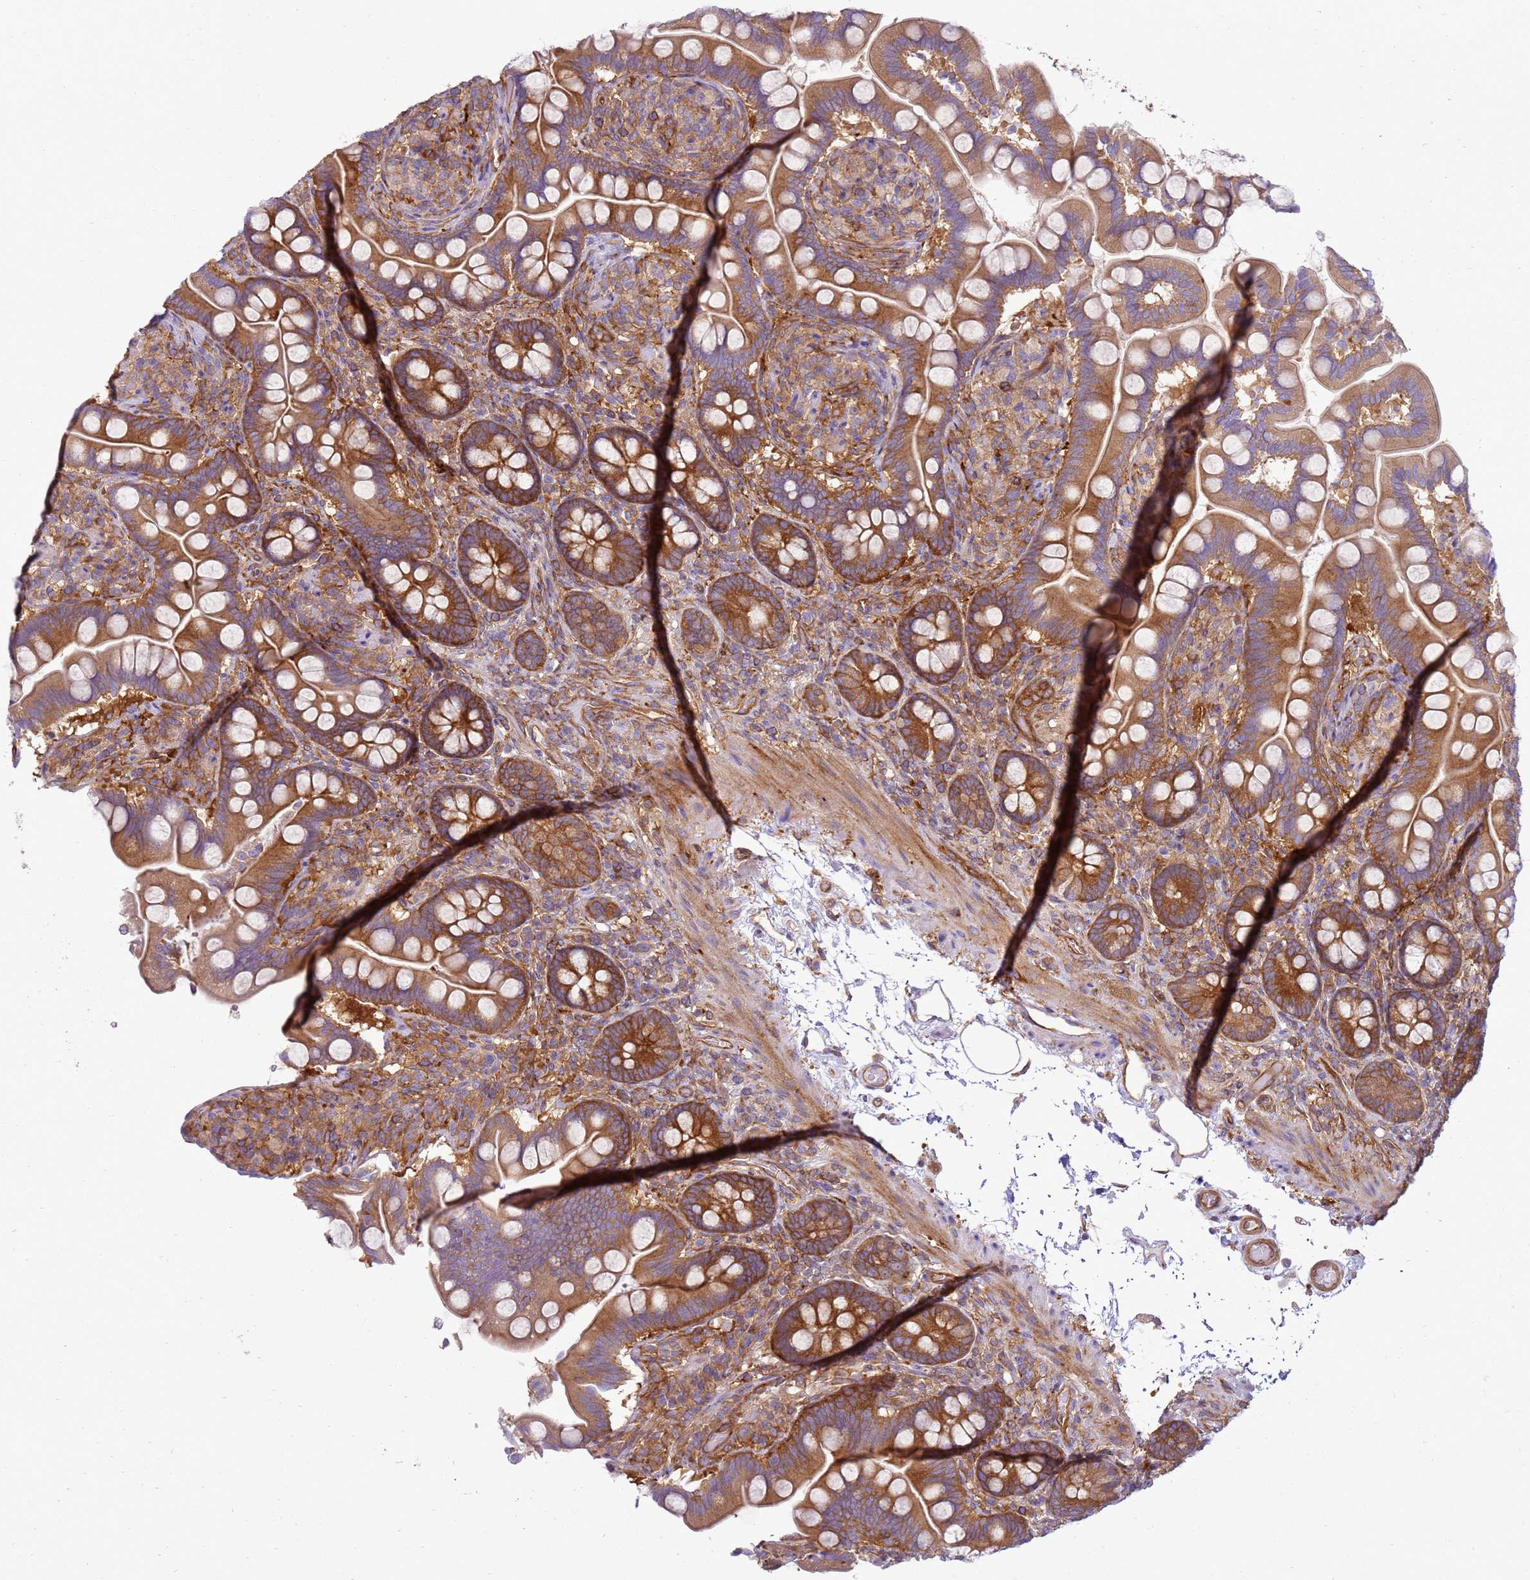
{"staining": {"intensity": "strong", "quantity": ">75%", "location": "cytoplasmic/membranous"}, "tissue": "small intestine", "cell_type": "Glandular cells", "image_type": "normal", "snomed": [{"axis": "morphology", "description": "Normal tissue, NOS"}, {"axis": "topography", "description": "Small intestine"}], "caption": "Protein staining by immunohistochemistry demonstrates strong cytoplasmic/membranous positivity in approximately >75% of glandular cells in benign small intestine.", "gene": "SNX21", "patient": {"sex": "female", "age": 64}}